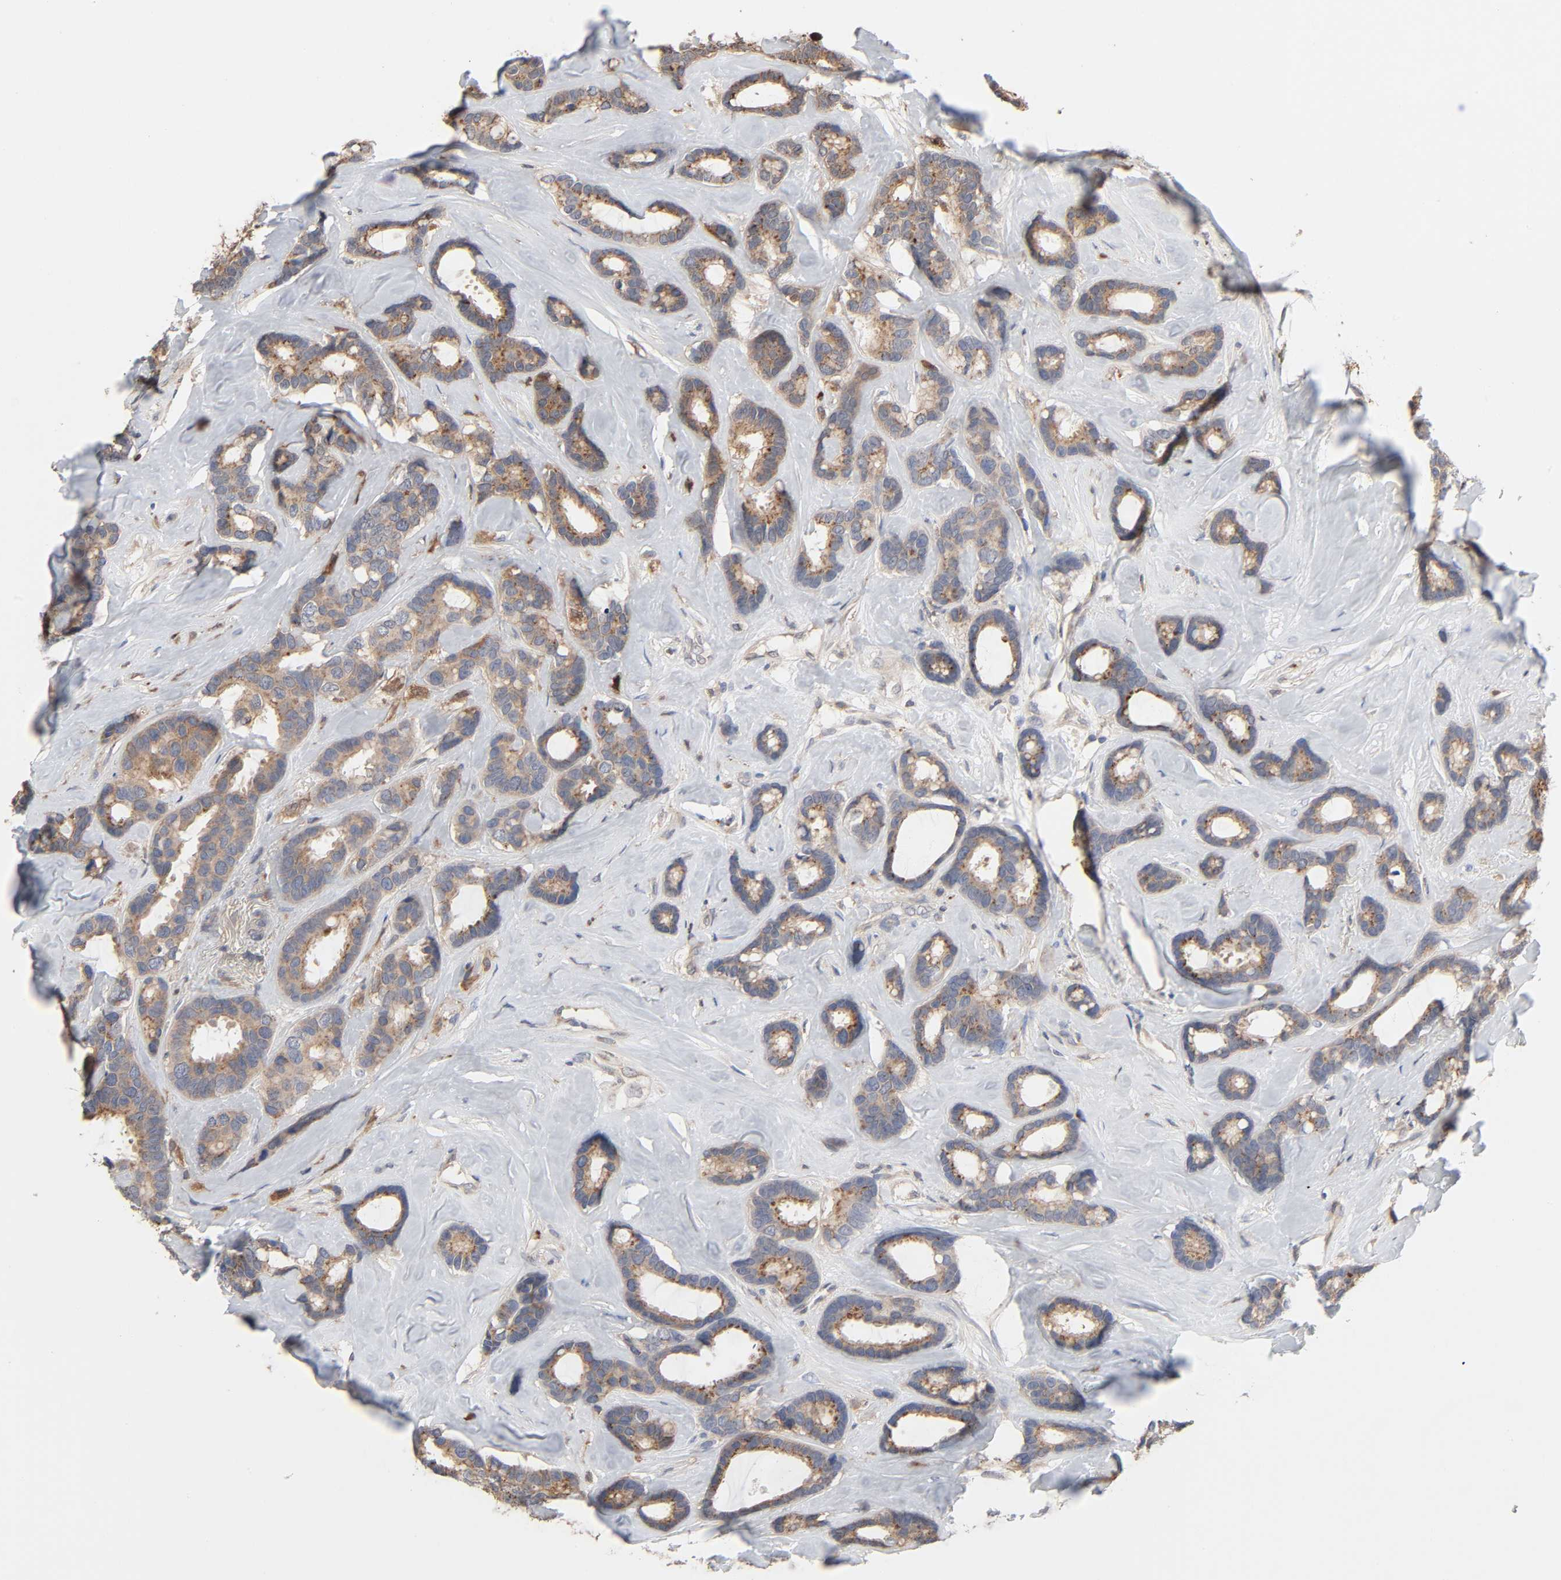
{"staining": {"intensity": "moderate", "quantity": ">75%", "location": "cytoplasmic/membranous"}, "tissue": "breast cancer", "cell_type": "Tumor cells", "image_type": "cancer", "snomed": [{"axis": "morphology", "description": "Duct carcinoma"}, {"axis": "topography", "description": "Breast"}], "caption": "DAB (3,3'-diaminobenzidine) immunohistochemical staining of invasive ductal carcinoma (breast) reveals moderate cytoplasmic/membranous protein expression in approximately >75% of tumor cells. Using DAB (brown) and hematoxylin (blue) stains, captured at high magnification using brightfield microscopy.", "gene": "NDRG2", "patient": {"sex": "female", "age": 87}}